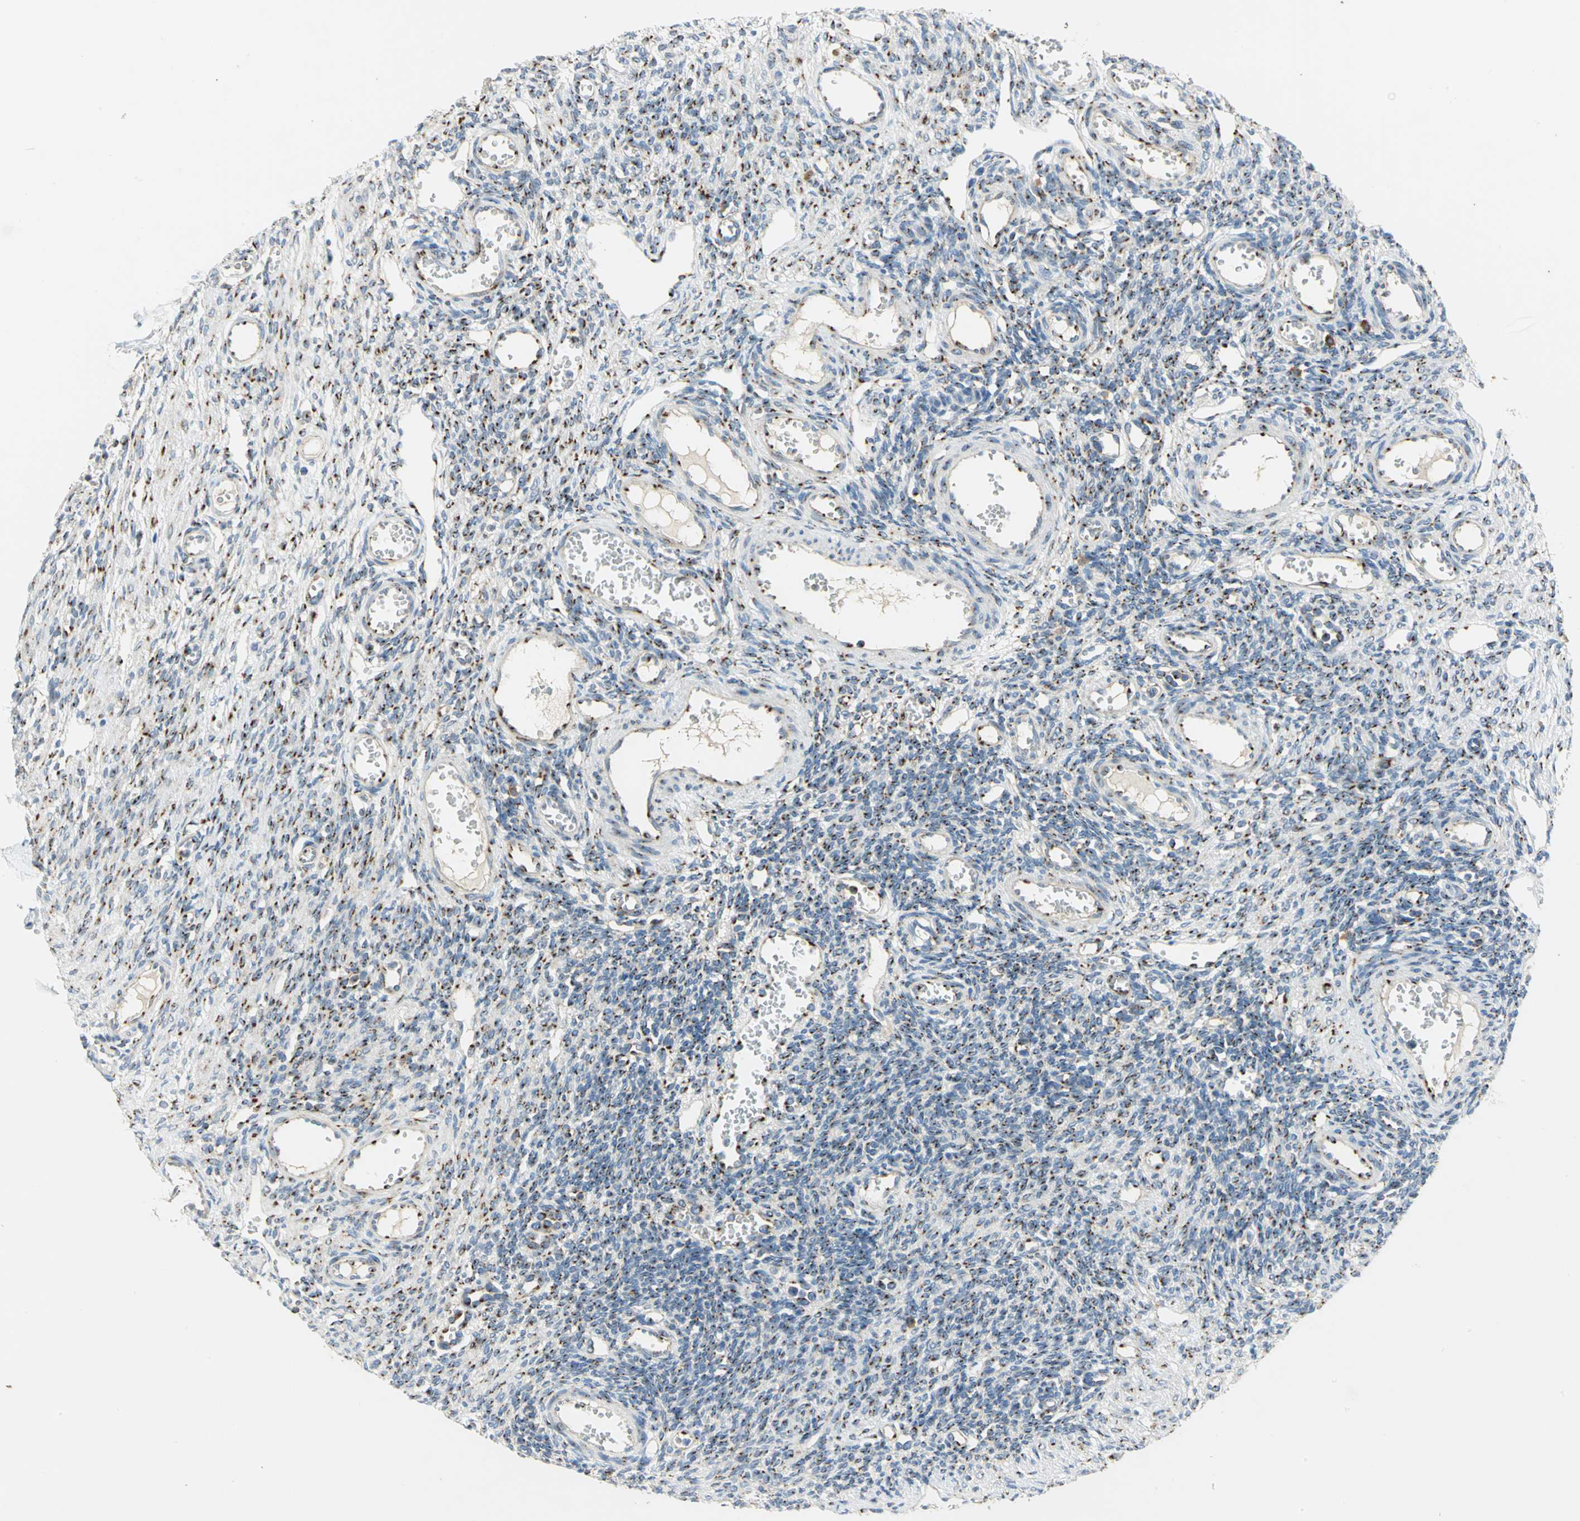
{"staining": {"intensity": "strong", "quantity": "25%-75%", "location": "cytoplasmic/membranous"}, "tissue": "ovary", "cell_type": "Ovarian stroma cells", "image_type": "normal", "snomed": [{"axis": "morphology", "description": "Normal tissue, NOS"}, {"axis": "topography", "description": "Ovary"}], "caption": "An immunohistochemistry (IHC) photomicrograph of benign tissue is shown. Protein staining in brown shows strong cytoplasmic/membranous positivity in ovary within ovarian stroma cells.", "gene": "GPR3", "patient": {"sex": "female", "age": 33}}